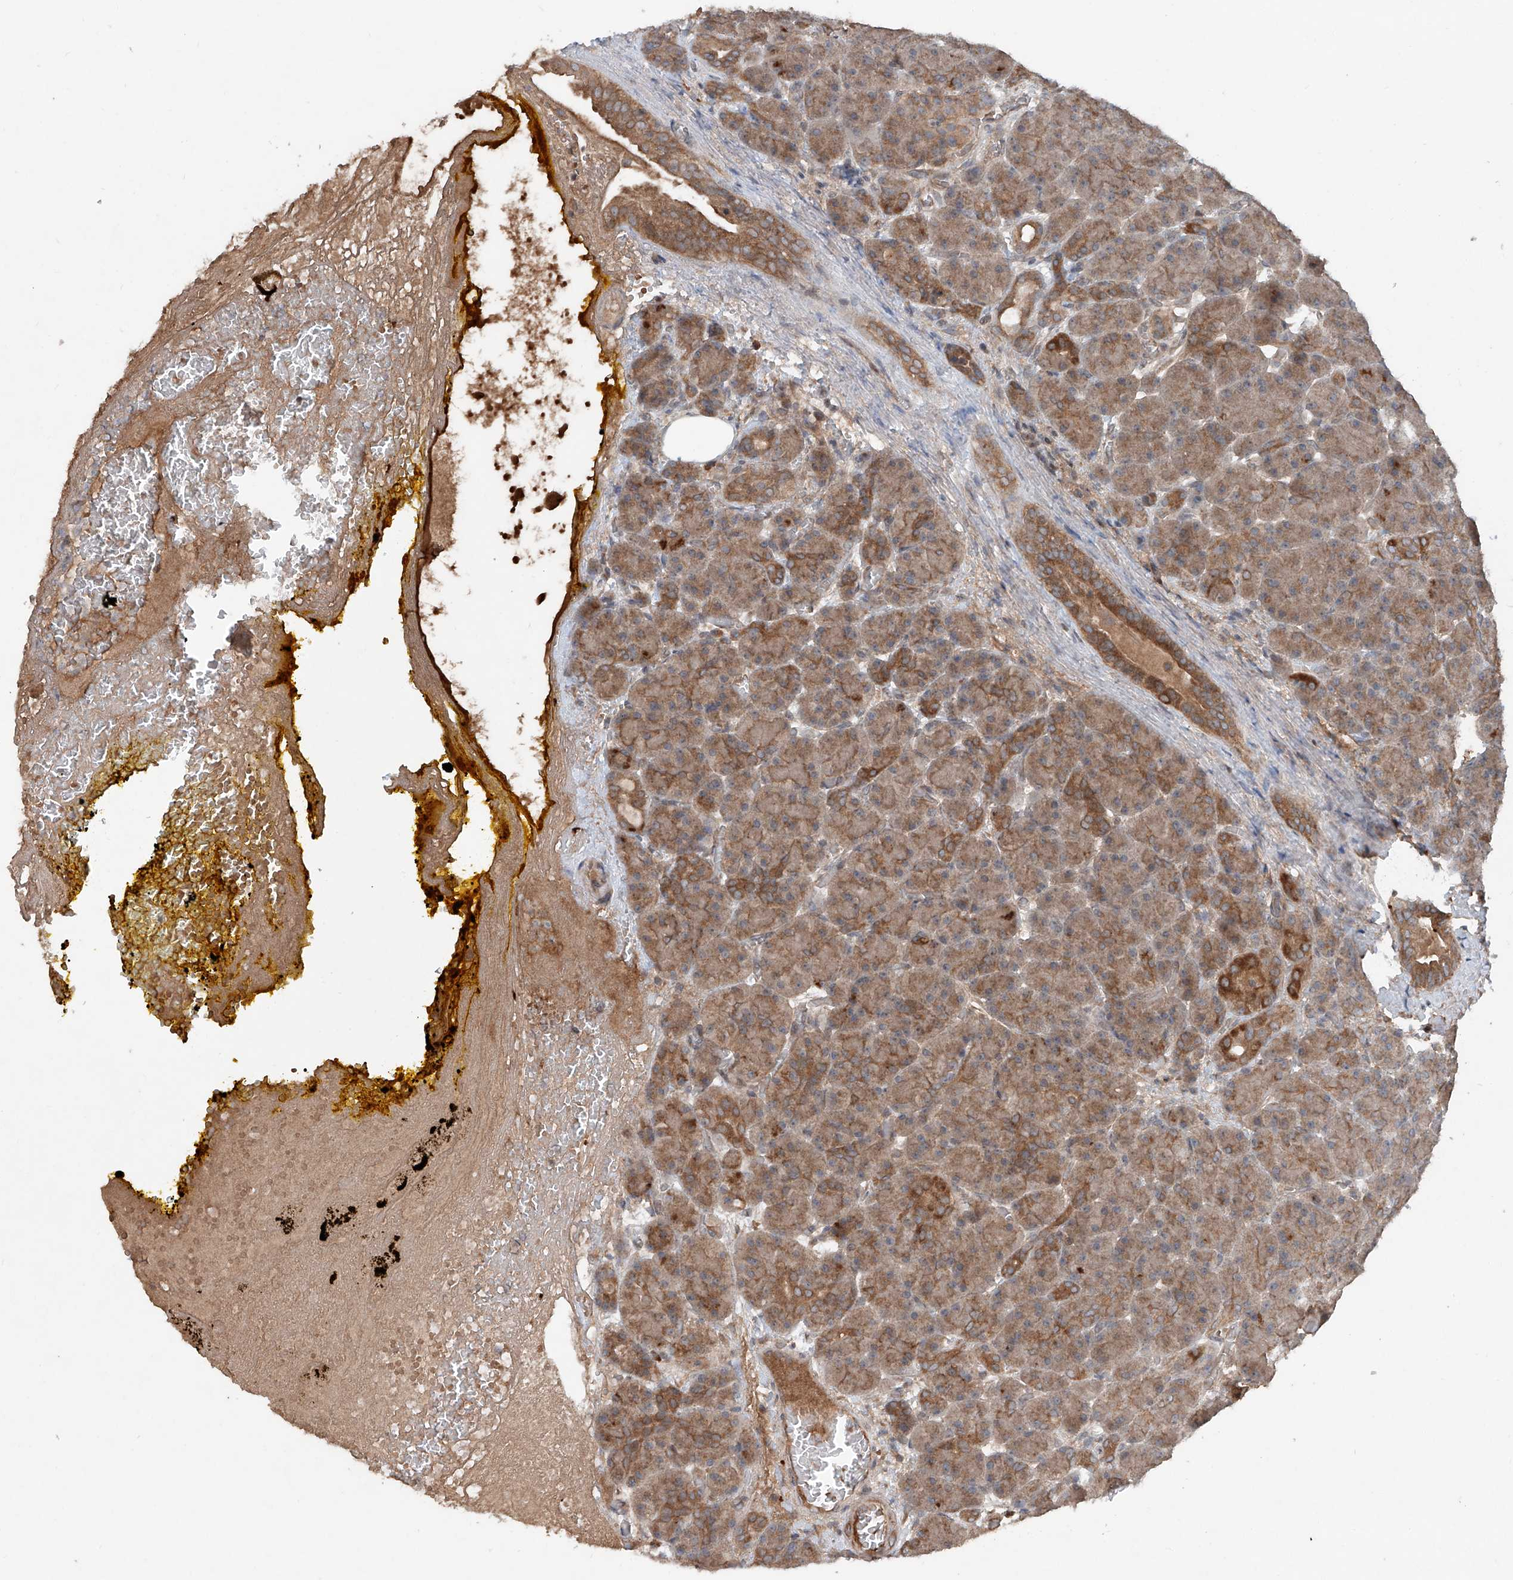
{"staining": {"intensity": "moderate", "quantity": ">75%", "location": "cytoplasmic/membranous"}, "tissue": "pancreas", "cell_type": "Exocrine glandular cells", "image_type": "normal", "snomed": [{"axis": "morphology", "description": "Normal tissue, NOS"}, {"axis": "topography", "description": "Pancreas"}], "caption": "Immunohistochemical staining of unremarkable human pancreas exhibits medium levels of moderate cytoplasmic/membranous expression in about >75% of exocrine glandular cells.", "gene": "ADAM23", "patient": {"sex": "male", "age": 63}}